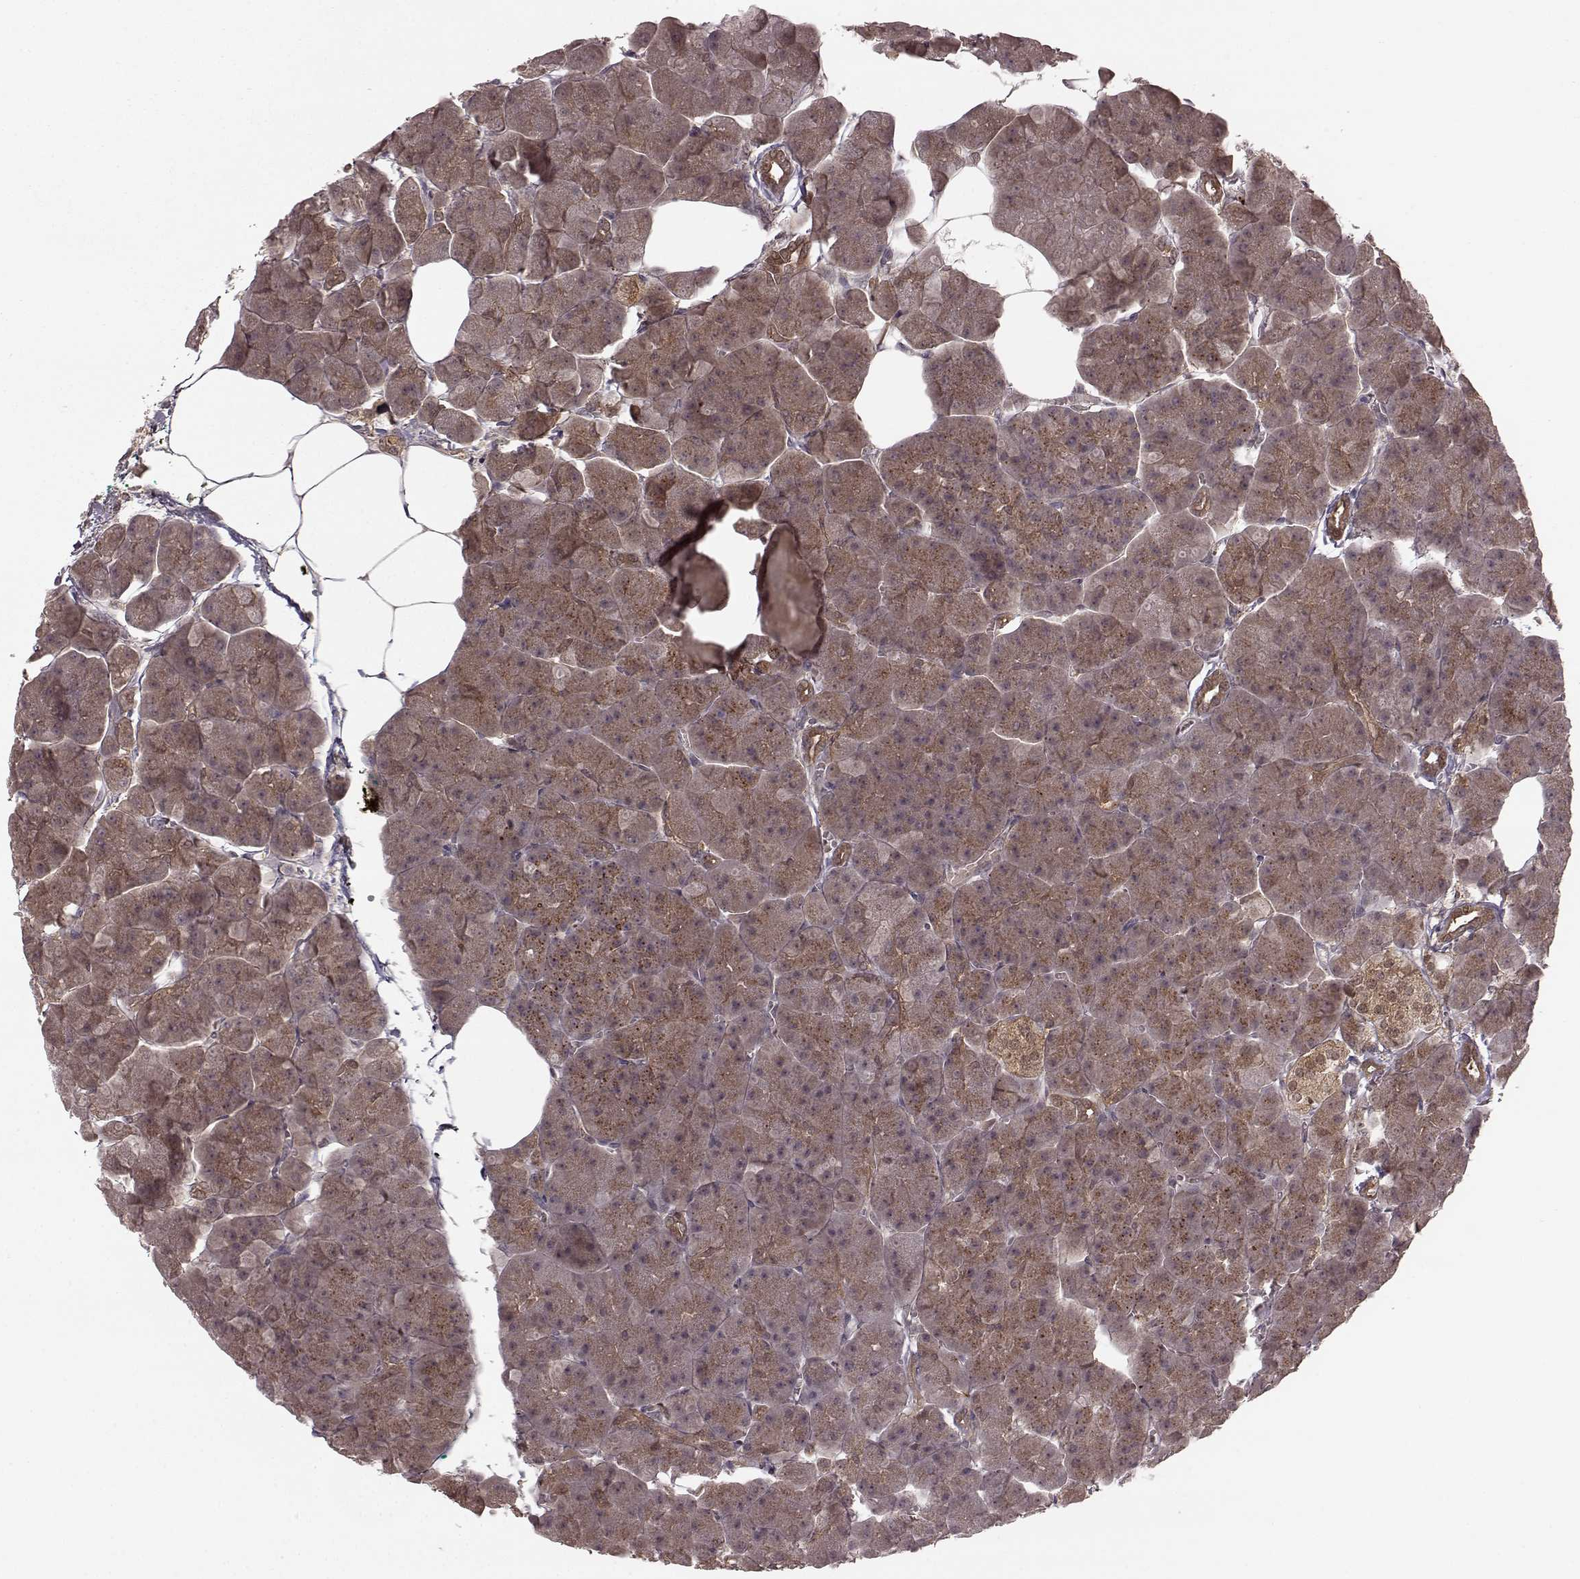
{"staining": {"intensity": "weak", "quantity": "25%-75%", "location": "cytoplasmic/membranous"}, "tissue": "pancreas", "cell_type": "Exocrine glandular cells", "image_type": "normal", "snomed": [{"axis": "morphology", "description": "Normal tissue, NOS"}, {"axis": "topography", "description": "Adipose tissue"}, {"axis": "topography", "description": "Pancreas"}, {"axis": "topography", "description": "Peripheral nerve tissue"}], "caption": "A micrograph of pancreas stained for a protein displays weak cytoplasmic/membranous brown staining in exocrine glandular cells.", "gene": "GSS", "patient": {"sex": "female", "age": 58}}